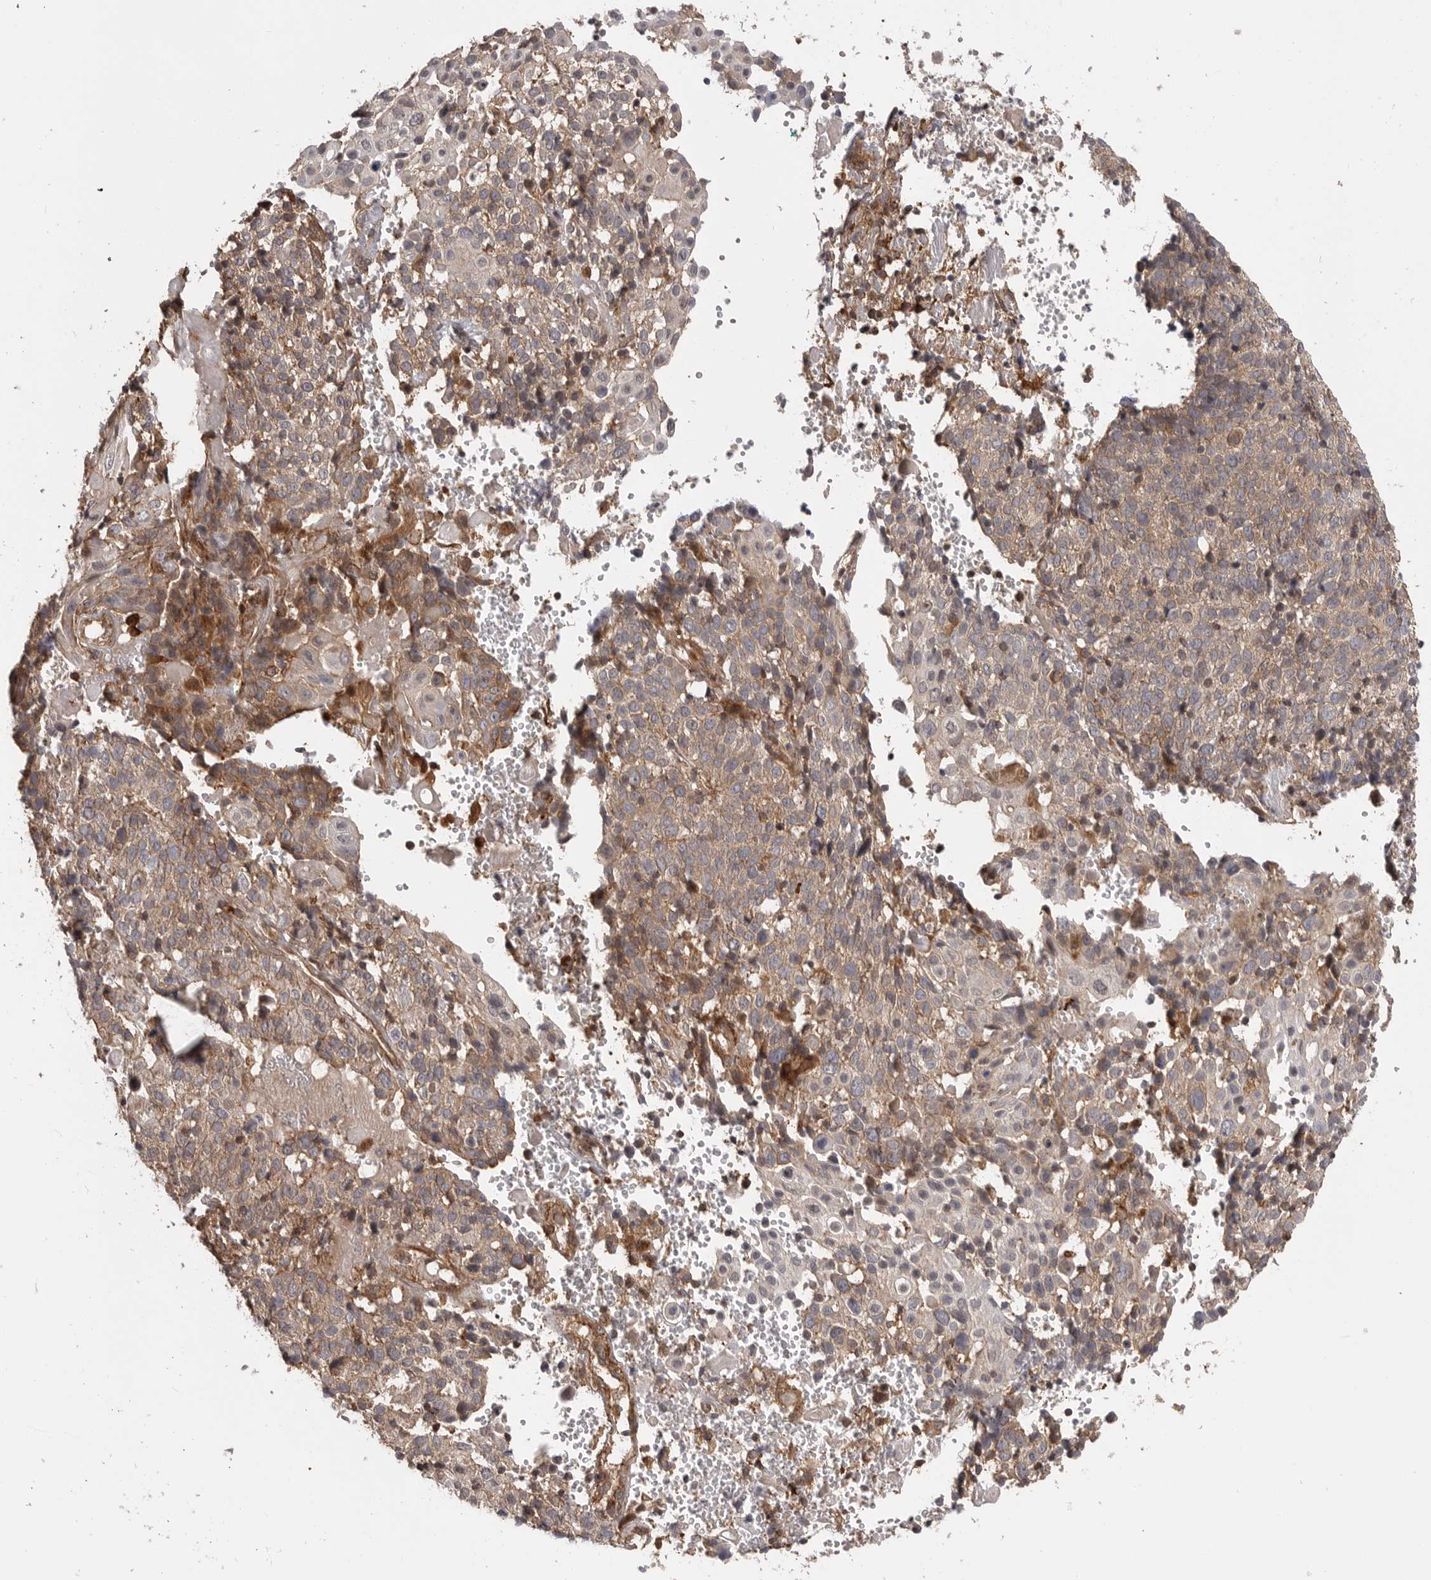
{"staining": {"intensity": "weak", "quantity": "25%-75%", "location": "cytoplasmic/membranous"}, "tissue": "cervical cancer", "cell_type": "Tumor cells", "image_type": "cancer", "snomed": [{"axis": "morphology", "description": "Squamous cell carcinoma, NOS"}, {"axis": "topography", "description": "Cervix"}], "caption": "Immunohistochemical staining of cervical squamous cell carcinoma shows low levels of weak cytoplasmic/membranous protein staining in about 25%-75% of tumor cells. (Brightfield microscopy of DAB IHC at high magnification).", "gene": "TRIM56", "patient": {"sex": "female", "age": 74}}